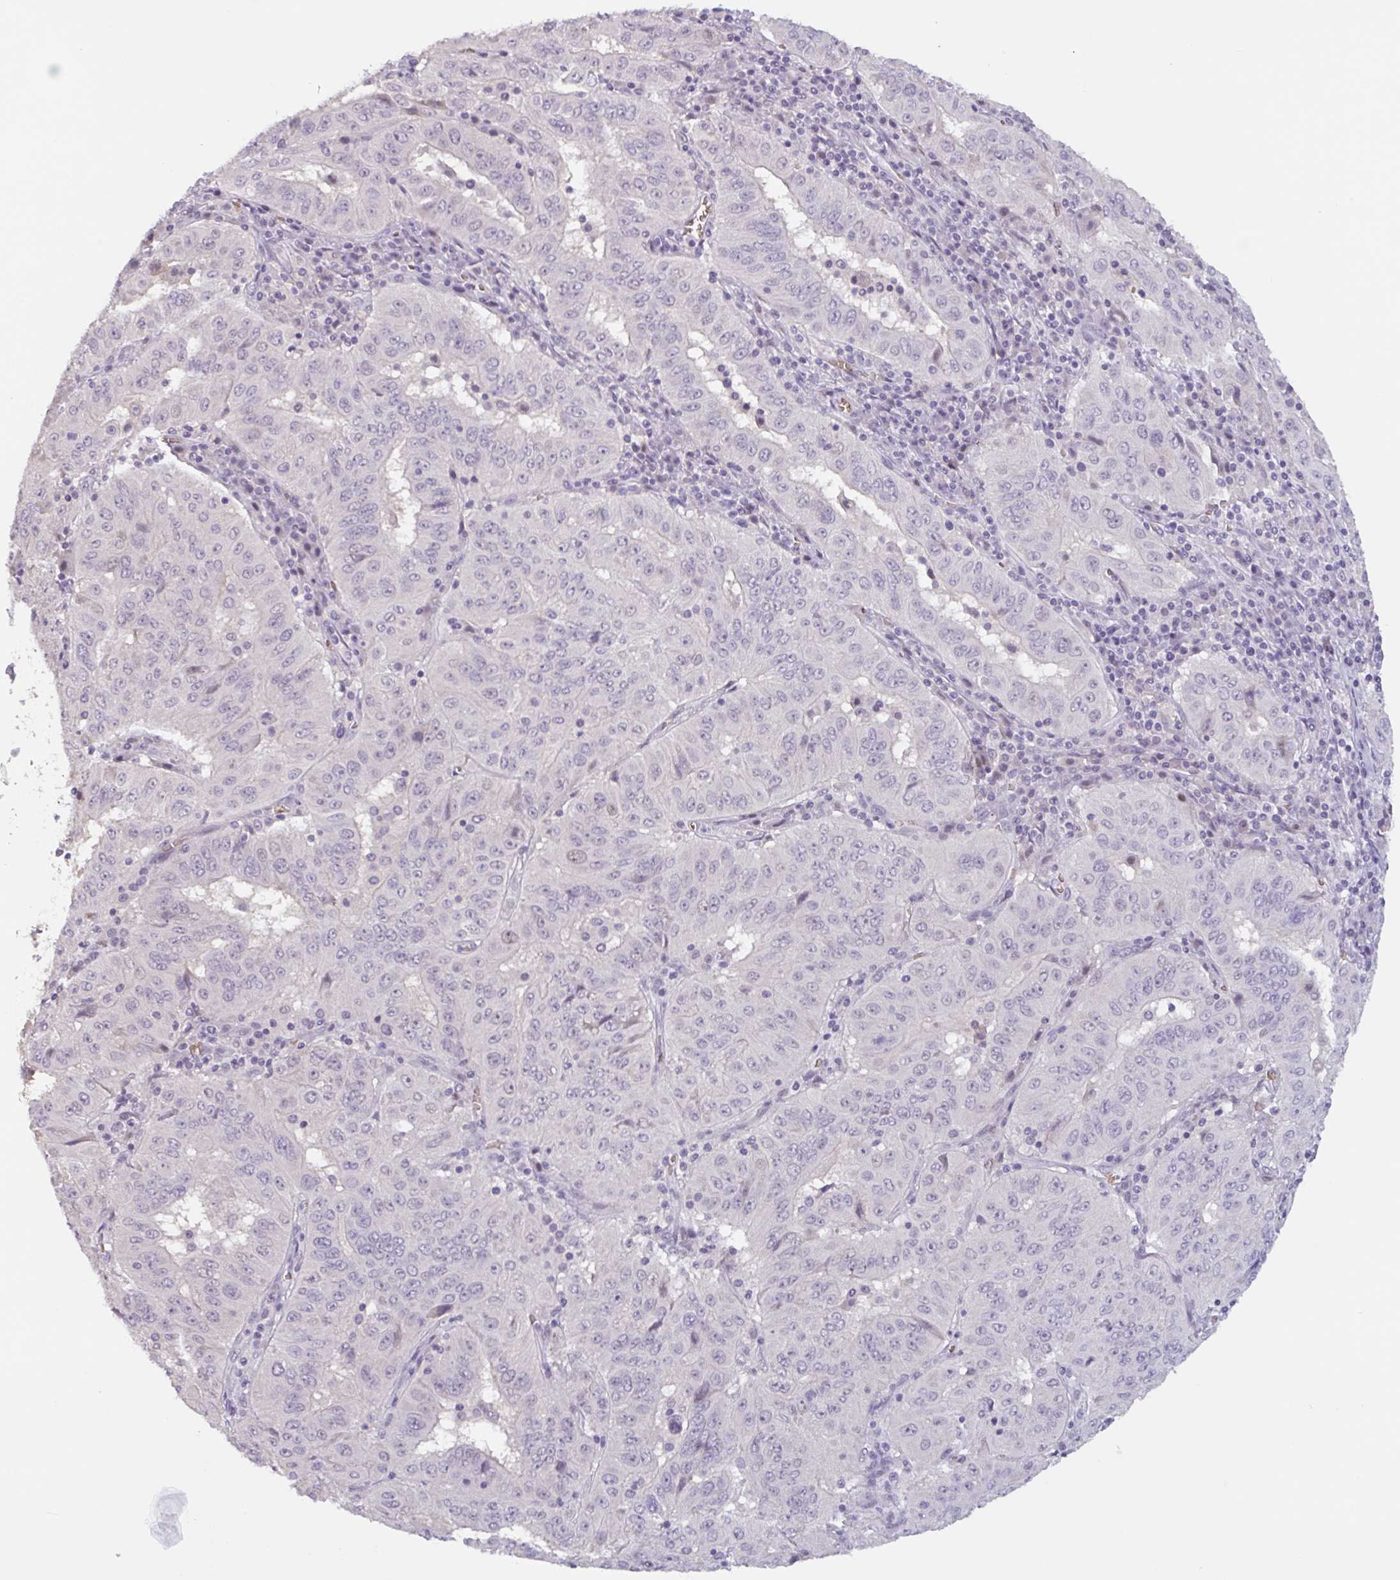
{"staining": {"intensity": "negative", "quantity": "none", "location": "none"}, "tissue": "pancreatic cancer", "cell_type": "Tumor cells", "image_type": "cancer", "snomed": [{"axis": "morphology", "description": "Adenocarcinoma, NOS"}, {"axis": "topography", "description": "Pancreas"}], "caption": "Micrograph shows no significant protein positivity in tumor cells of pancreatic adenocarcinoma.", "gene": "RHAG", "patient": {"sex": "male", "age": 63}}